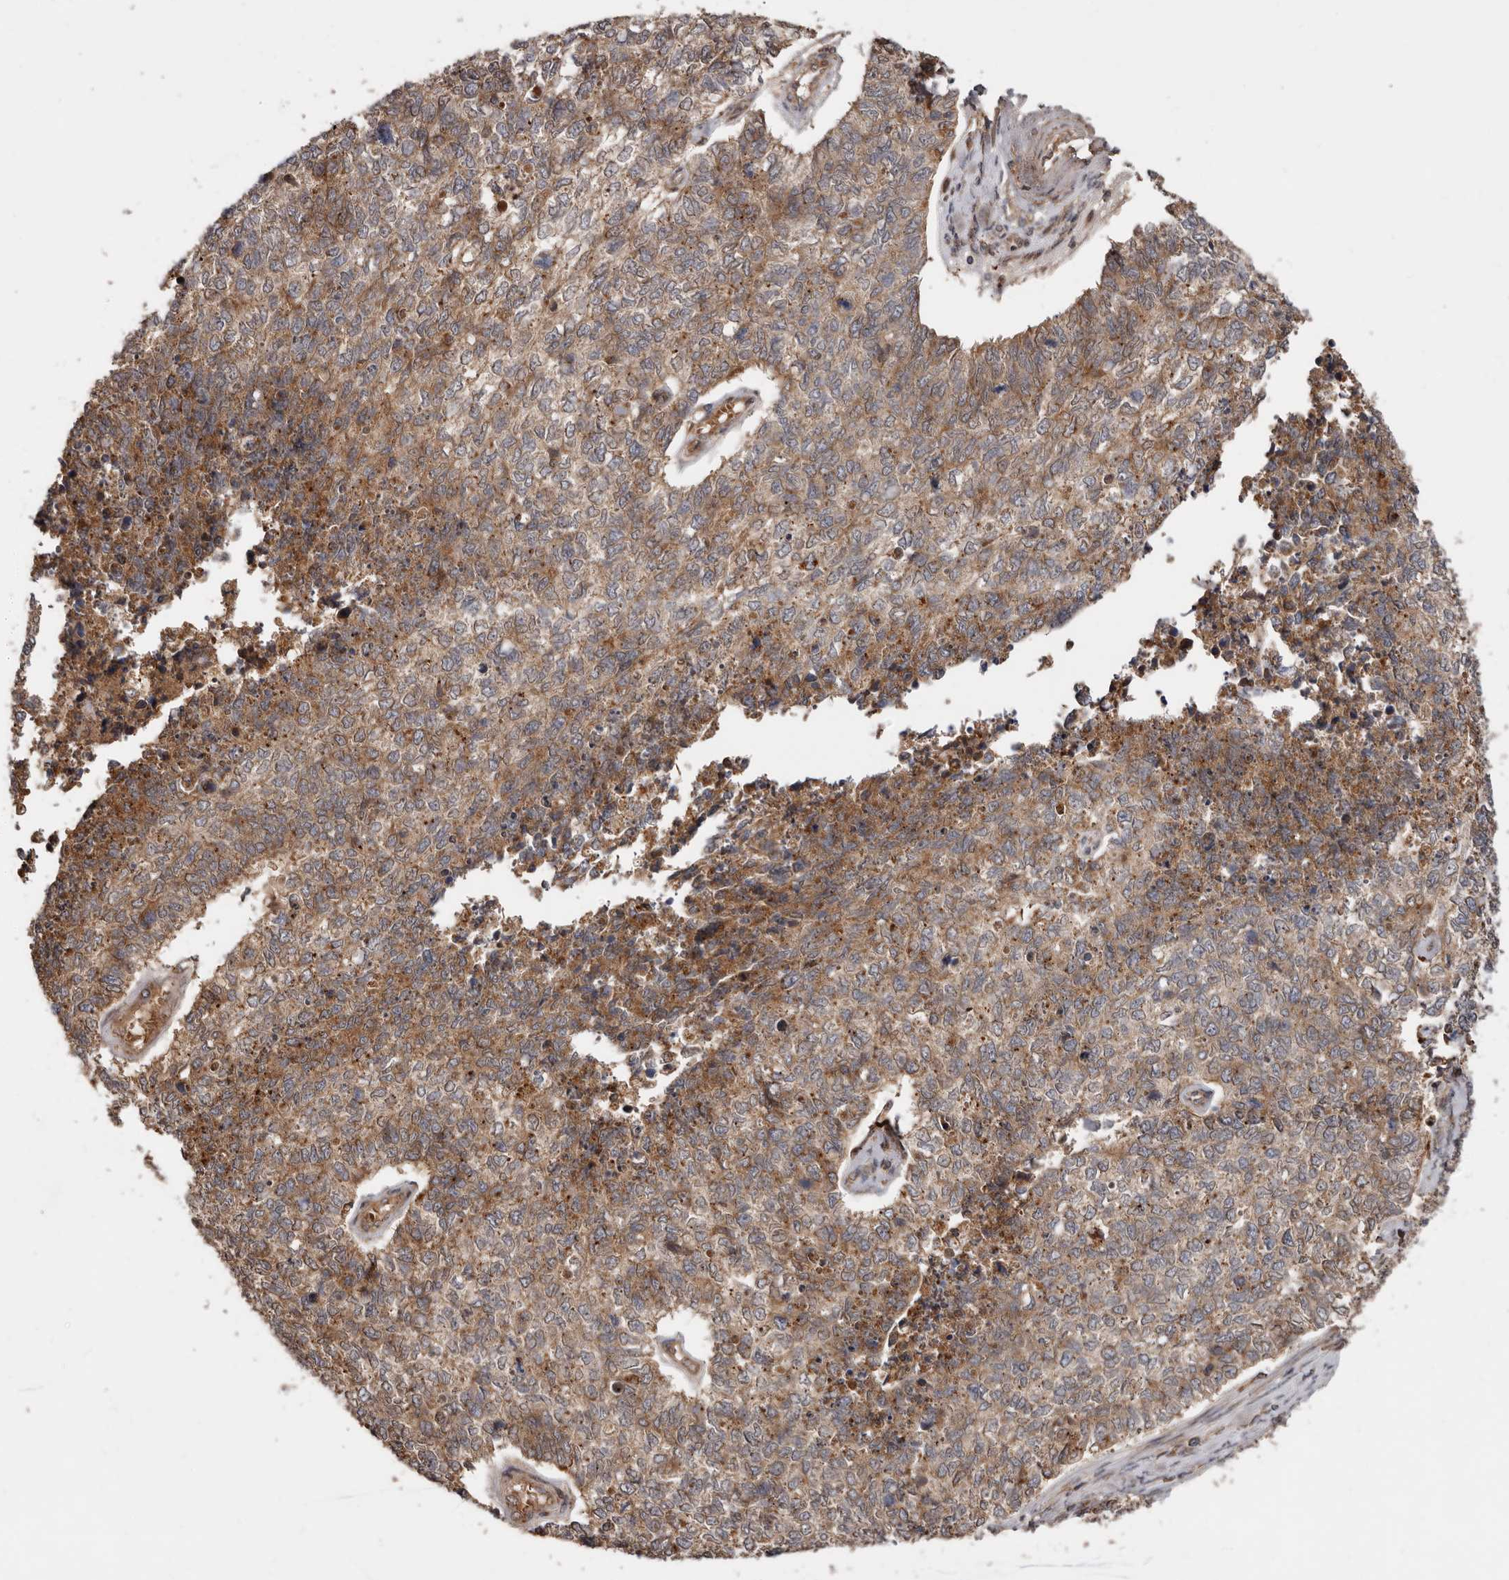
{"staining": {"intensity": "moderate", "quantity": ">75%", "location": "cytoplasmic/membranous,nuclear"}, "tissue": "cervical cancer", "cell_type": "Tumor cells", "image_type": "cancer", "snomed": [{"axis": "morphology", "description": "Squamous cell carcinoma, NOS"}, {"axis": "topography", "description": "Cervix"}], "caption": "Immunohistochemistry photomicrograph of neoplastic tissue: human cervical squamous cell carcinoma stained using immunohistochemistry (IHC) exhibits medium levels of moderate protein expression localized specifically in the cytoplasmic/membranous and nuclear of tumor cells, appearing as a cytoplasmic/membranous and nuclear brown color.", "gene": "STK36", "patient": {"sex": "female", "age": 63}}